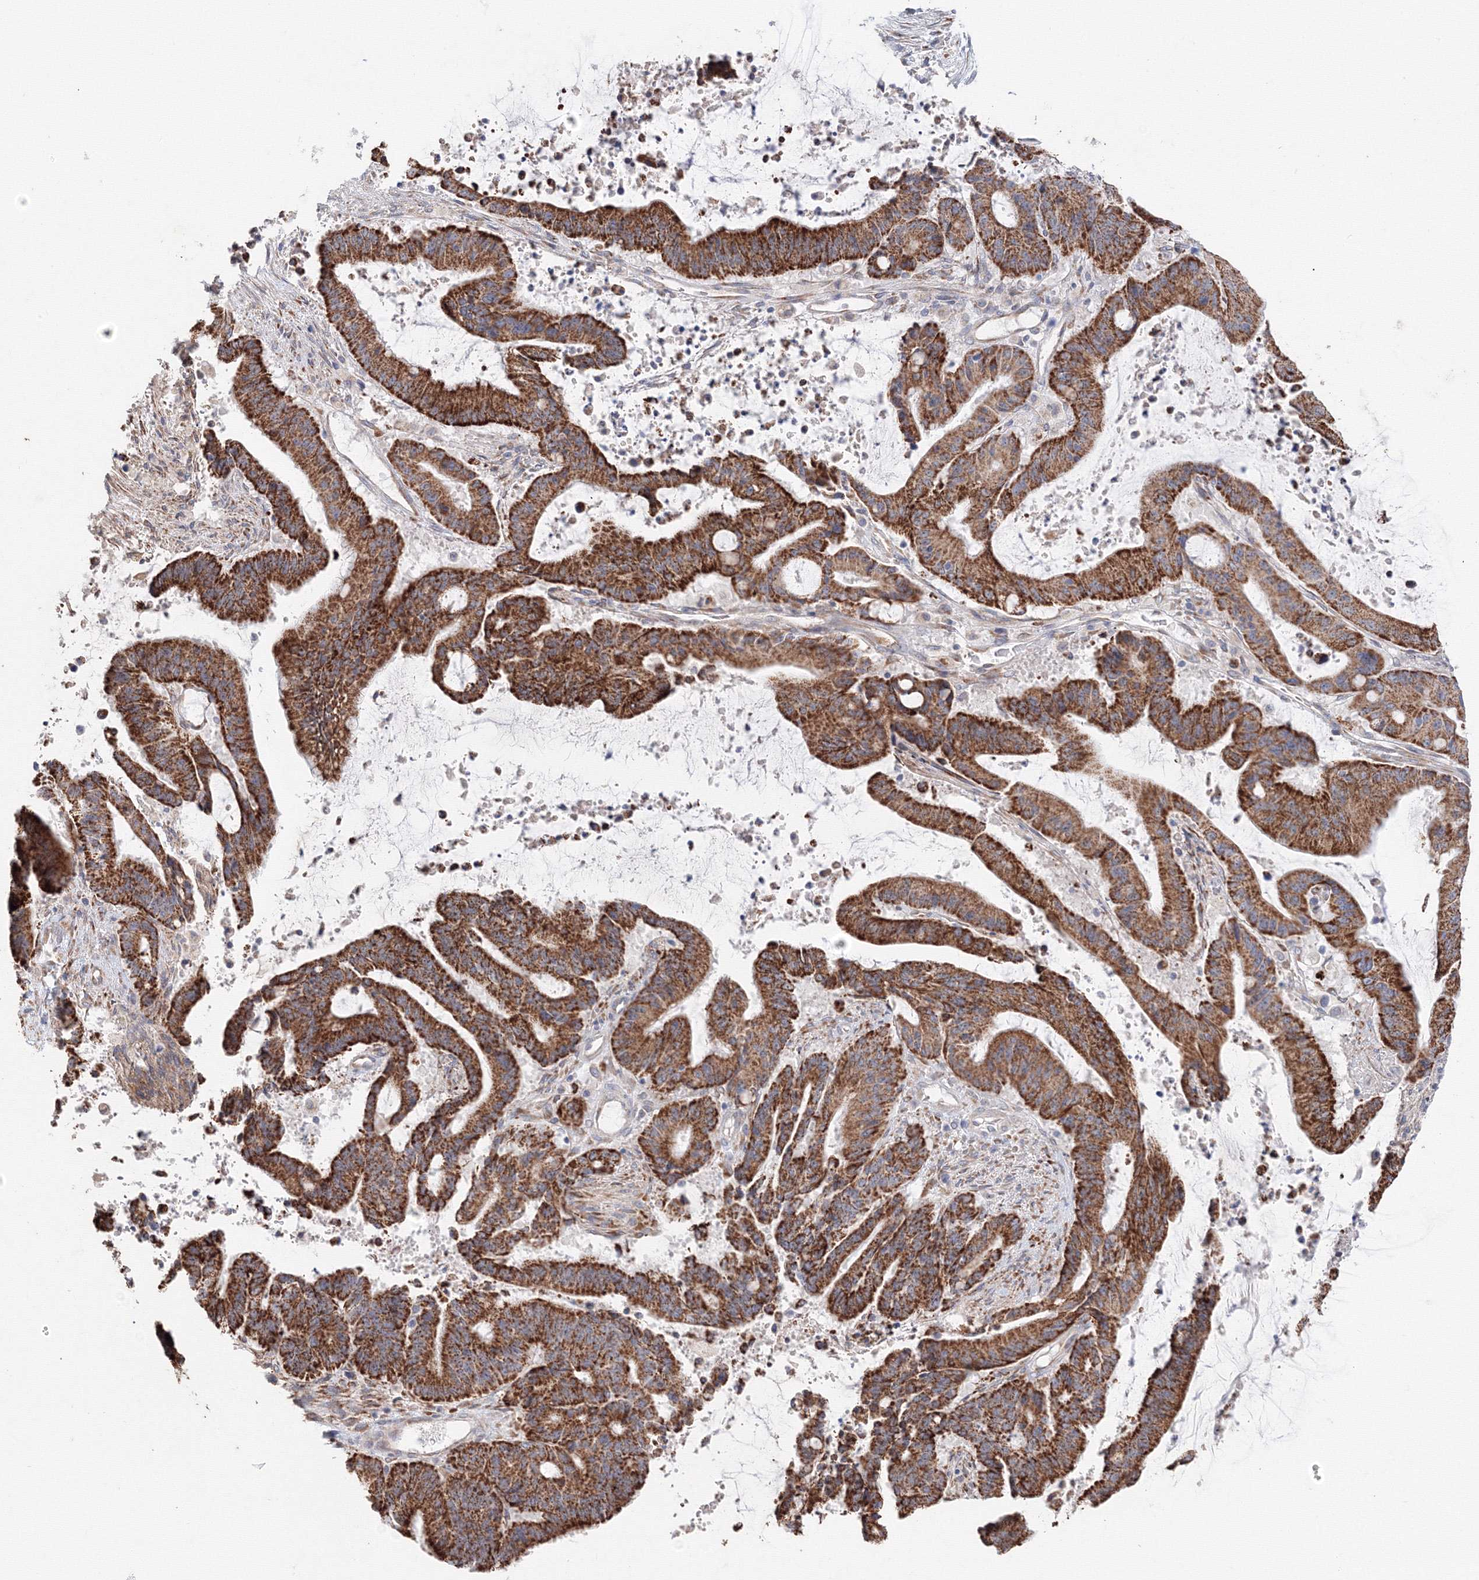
{"staining": {"intensity": "strong", "quantity": ">75%", "location": "cytoplasmic/membranous"}, "tissue": "liver cancer", "cell_type": "Tumor cells", "image_type": "cancer", "snomed": [{"axis": "morphology", "description": "Normal tissue, NOS"}, {"axis": "morphology", "description": "Cholangiocarcinoma"}, {"axis": "topography", "description": "Liver"}, {"axis": "topography", "description": "Peripheral nerve tissue"}], "caption": "Protein expression analysis of human liver cholangiocarcinoma reveals strong cytoplasmic/membranous expression in approximately >75% of tumor cells.", "gene": "DHRS12", "patient": {"sex": "female", "age": 73}}